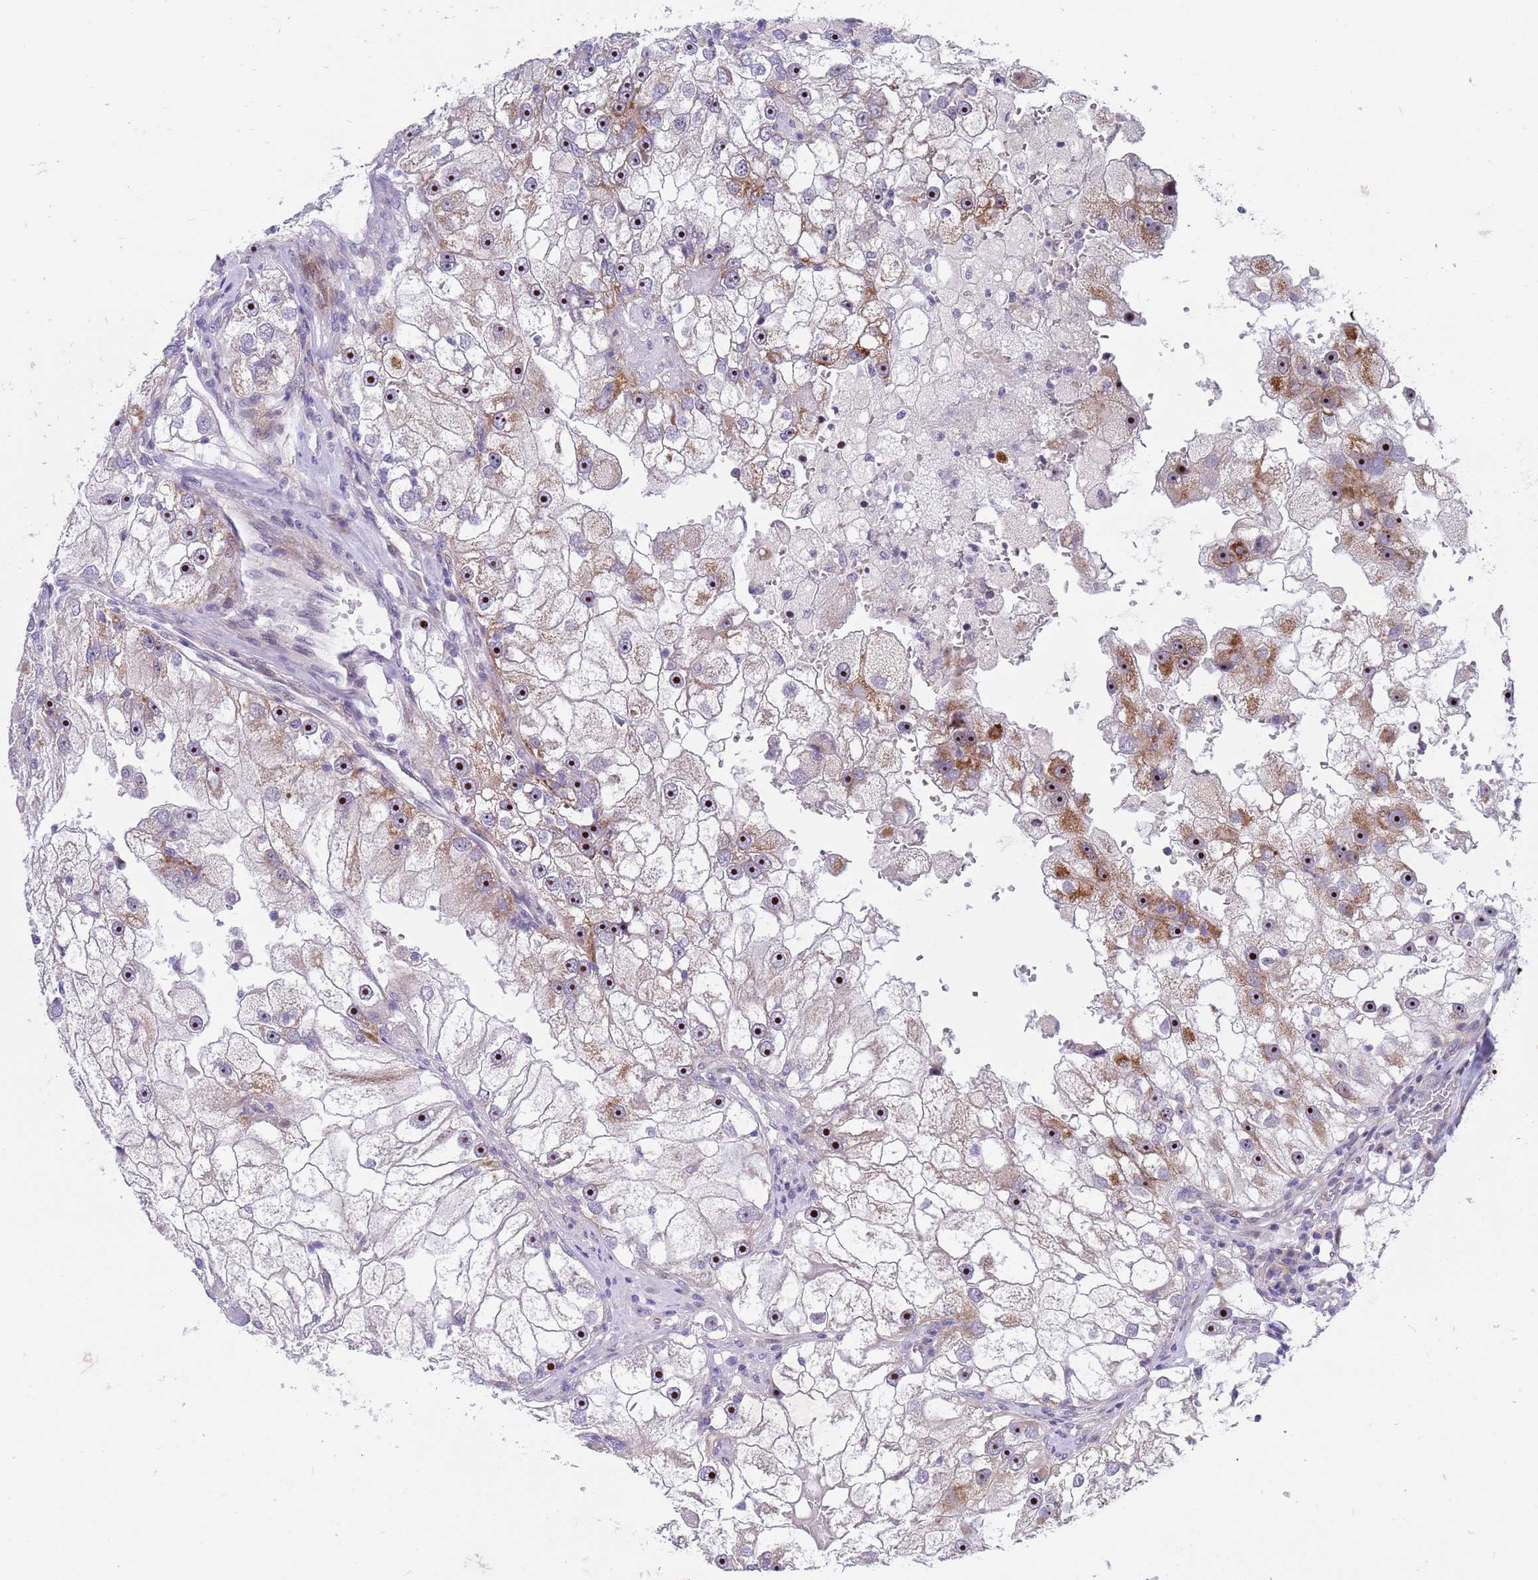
{"staining": {"intensity": "strong", "quantity": ">75%", "location": "nuclear"}, "tissue": "renal cancer", "cell_type": "Tumor cells", "image_type": "cancer", "snomed": [{"axis": "morphology", "description": "Adenocarcinoma, NOS"}, {"axis": "topography", "description": "Kidney"}], "caption": "Adenocarcinoma (renal) stained with a protein marker shows strong staining in tumor cells.", "gene": "LRATD1", "patient": {"sex": "male", "age": 63}}